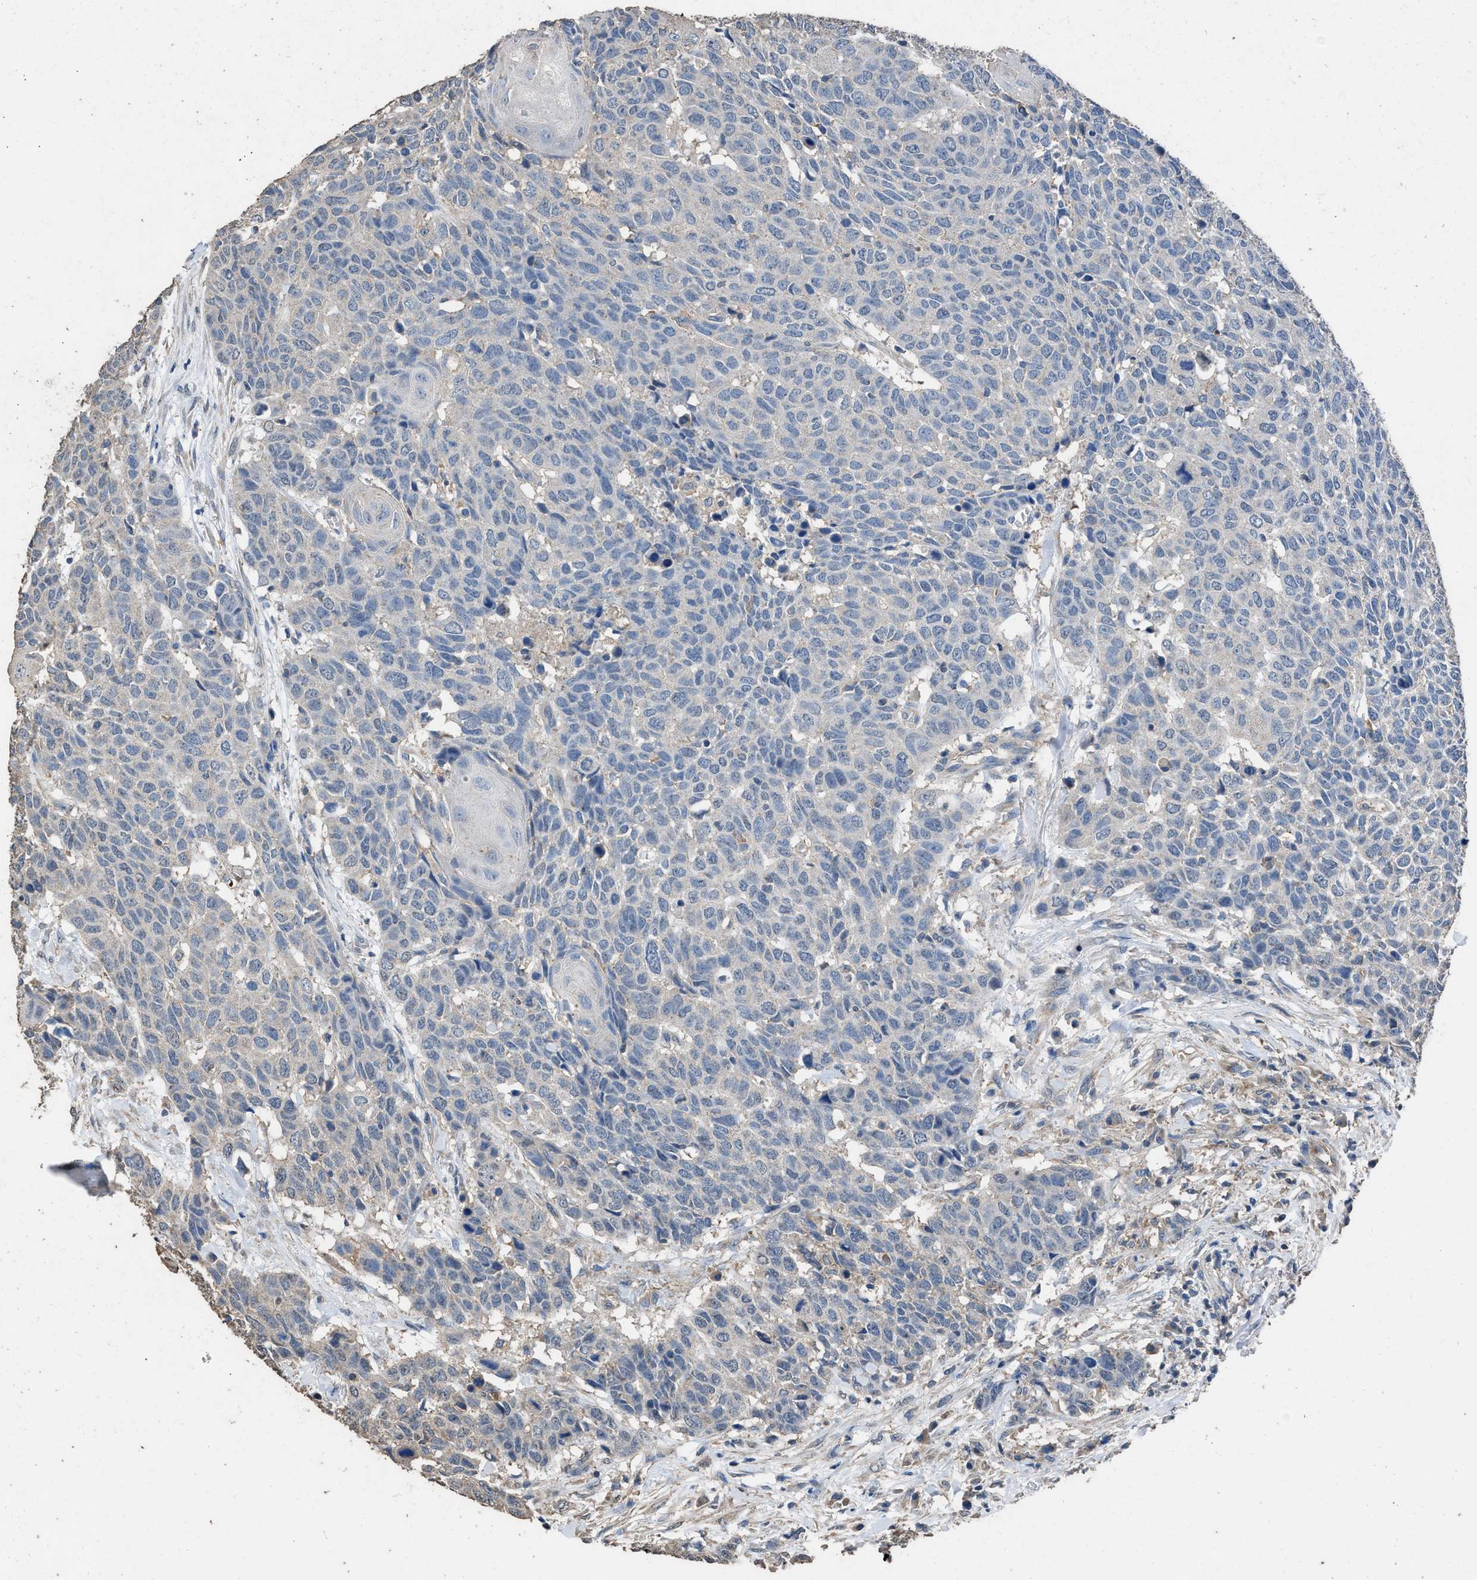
{"staining": {"intensity": "negative", "quantity": "none", "location": "none"}, "tissue": "head and neck cancer", "cell_type": "Tumor cells", "image_type": "cancer", "snomed": [{"axis": "morphology", "description": "Squamous cell carcinoma, NOS"}, {"axis": "topography", "description": "Head-Neck"}], "caption": "Immunohistochemical staining of human head and neck squamous cell carcinoma reveals no significant expression in tumor cells.", "gene": "ITSN1", "patient": {"sex": "male", "age": 66}}